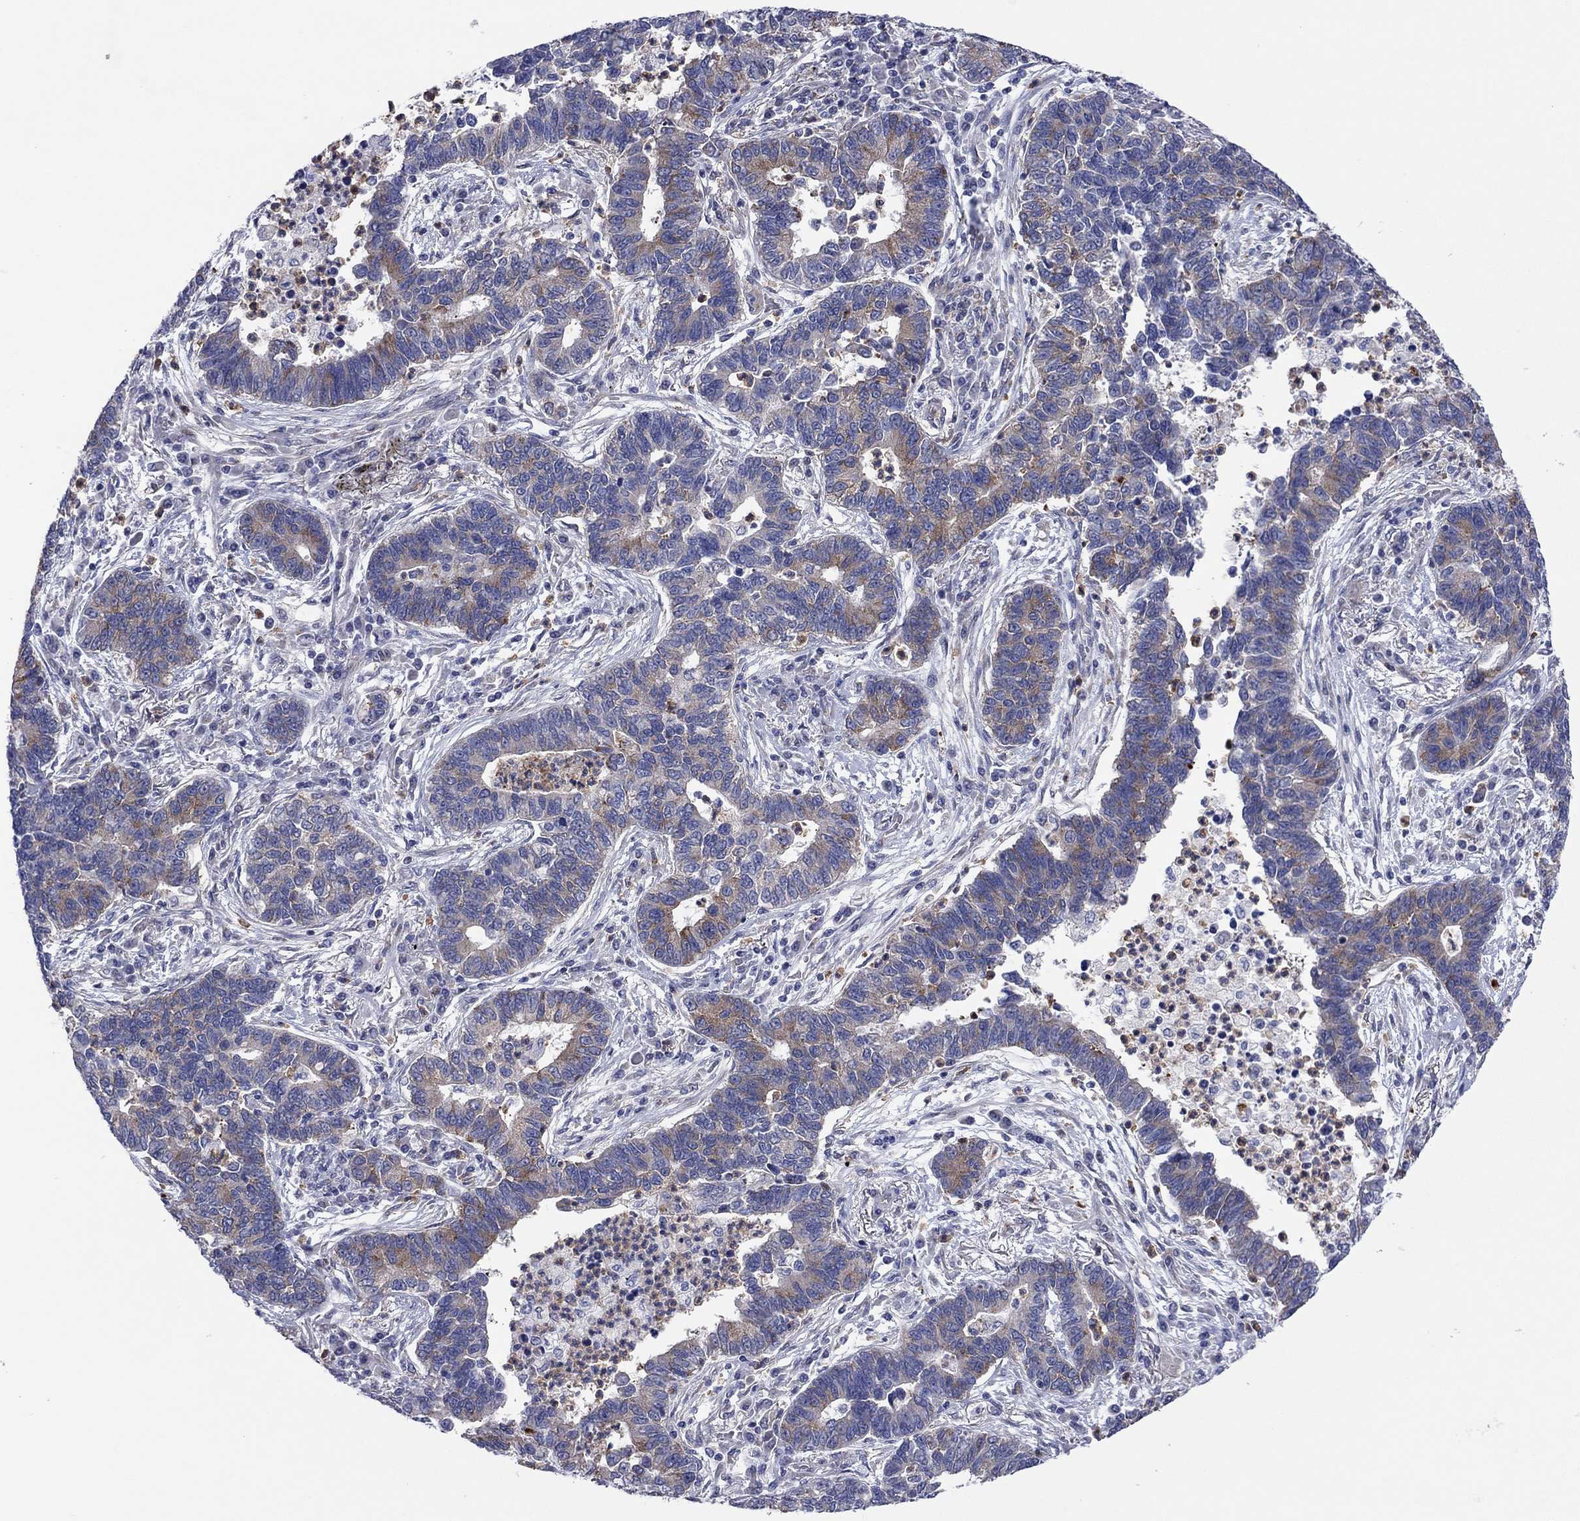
{"staining": {"intensity": "moderate", "quantity": "<25%", "location": "cytoplasmic/membranous"}, "tissue": "lung cancer", "cell_type": "Tumor cells", "image_type": "cancer", "snomed": [{"axis": "morphology", "description": "Adenocarcinoma, NOS"}, {"axis": "topography", "description": "Lung"}], "caption": "Immunohistochemistry of human lung adenocarcinoma exhibits low levels of moderate cytoplasmic/membranous expression in approximately <25% of tumor cells.", "gene": "GPR155", "patient": {"sex": "female", "age": 57}}